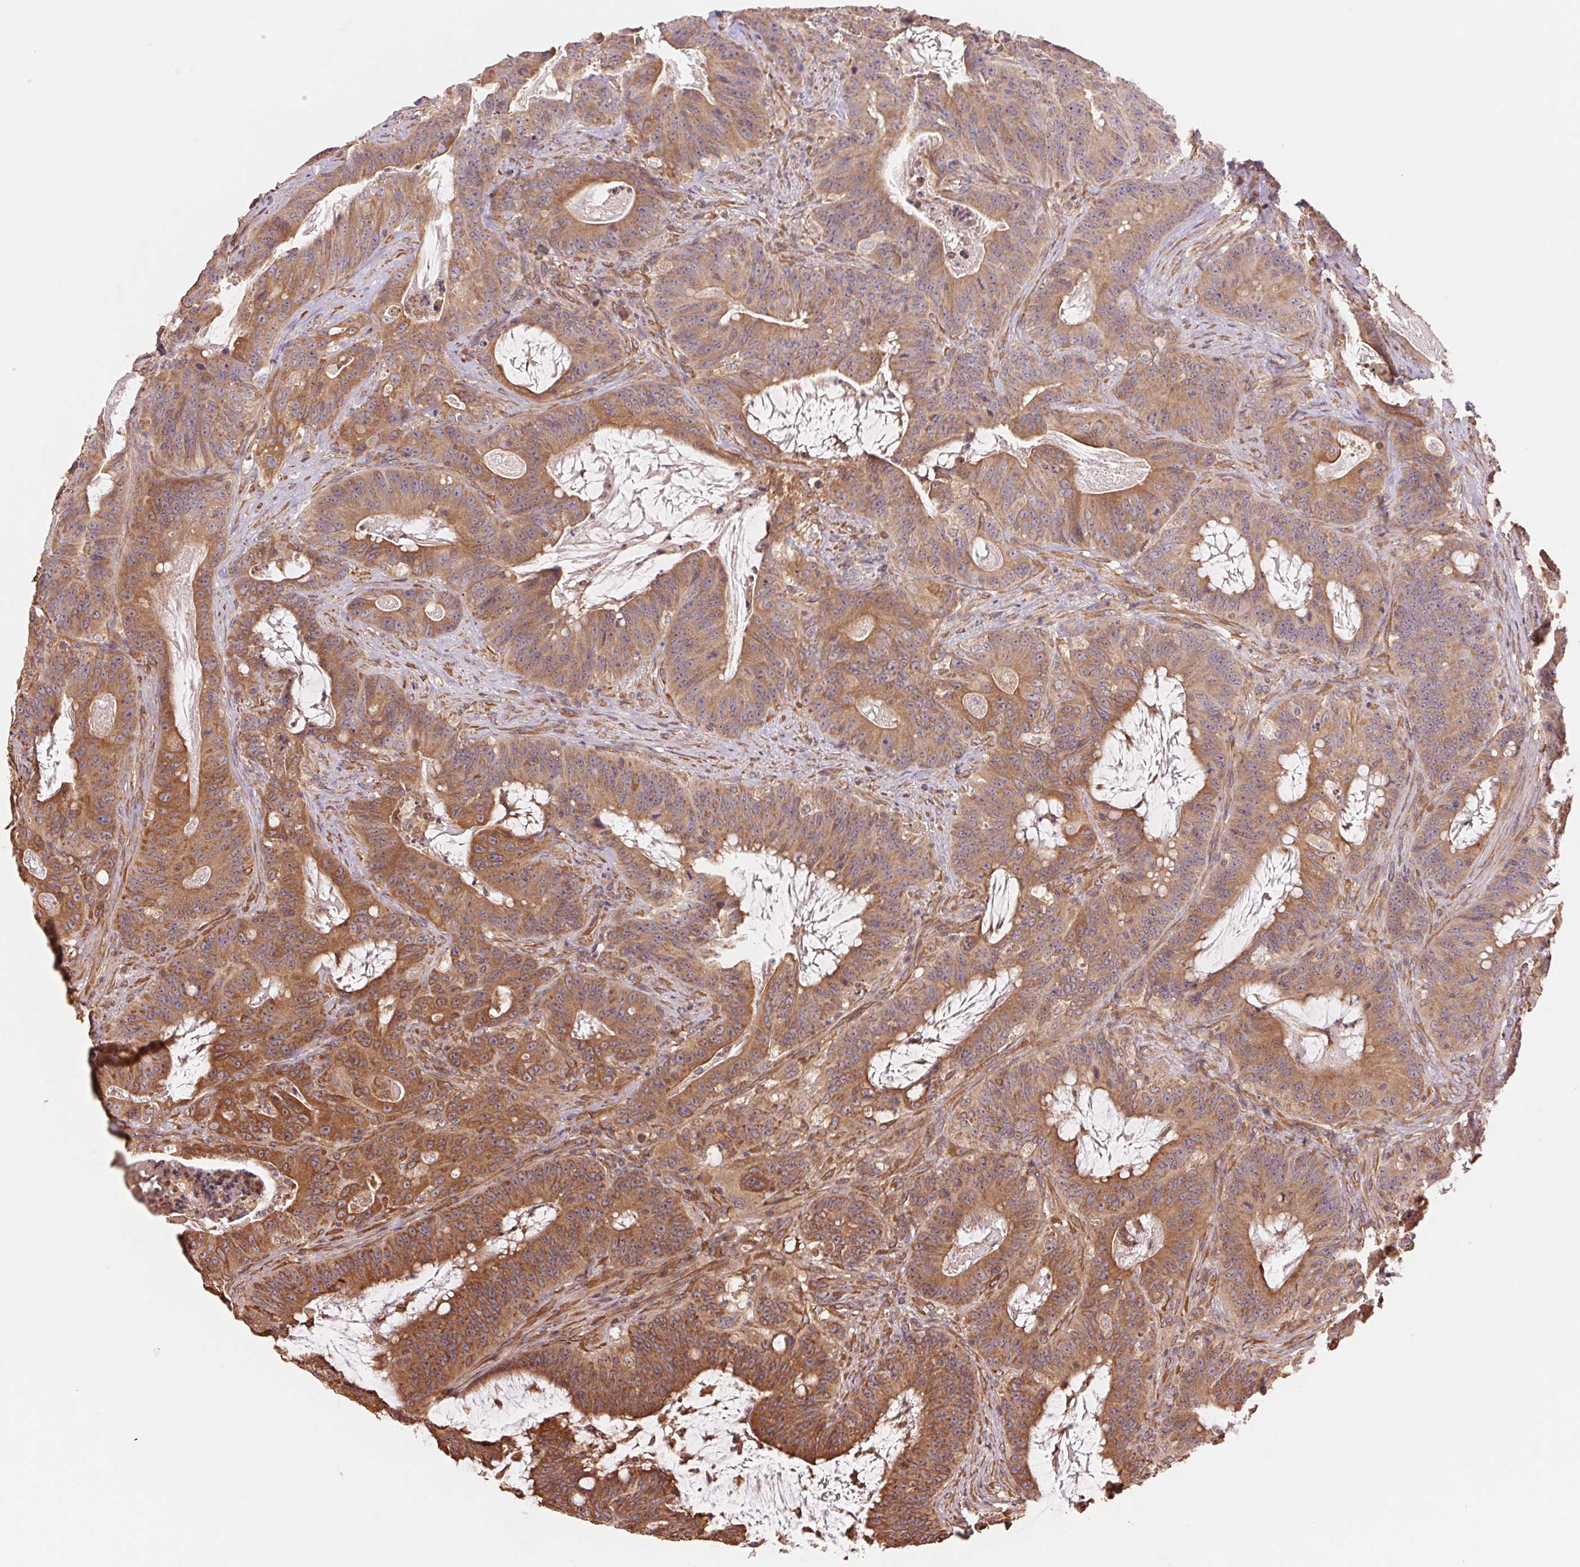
{"staining": {"intensity": "moderate", "quantity": ">75%", "location": "cytoplasmic/membranous"}, "tissue": "colorectal cancer", "cell_type": "Tumor cells", "image_type": "cancer", "snomed": [{"axis": "morphology", "description": "Adenocarcinoma, NOS"}, {"axis": "topography", "description": "Colon"}], "caption": "A high-resolution micrograph shows IHC staining of colorectal cancer (adenocarcinoma), which exhibits moderate cytoplasmic/membranous expression in approximately >75% of tumor cells.", "gene": "C6orf163", "patient": {"sex": "male", "age": 33}}